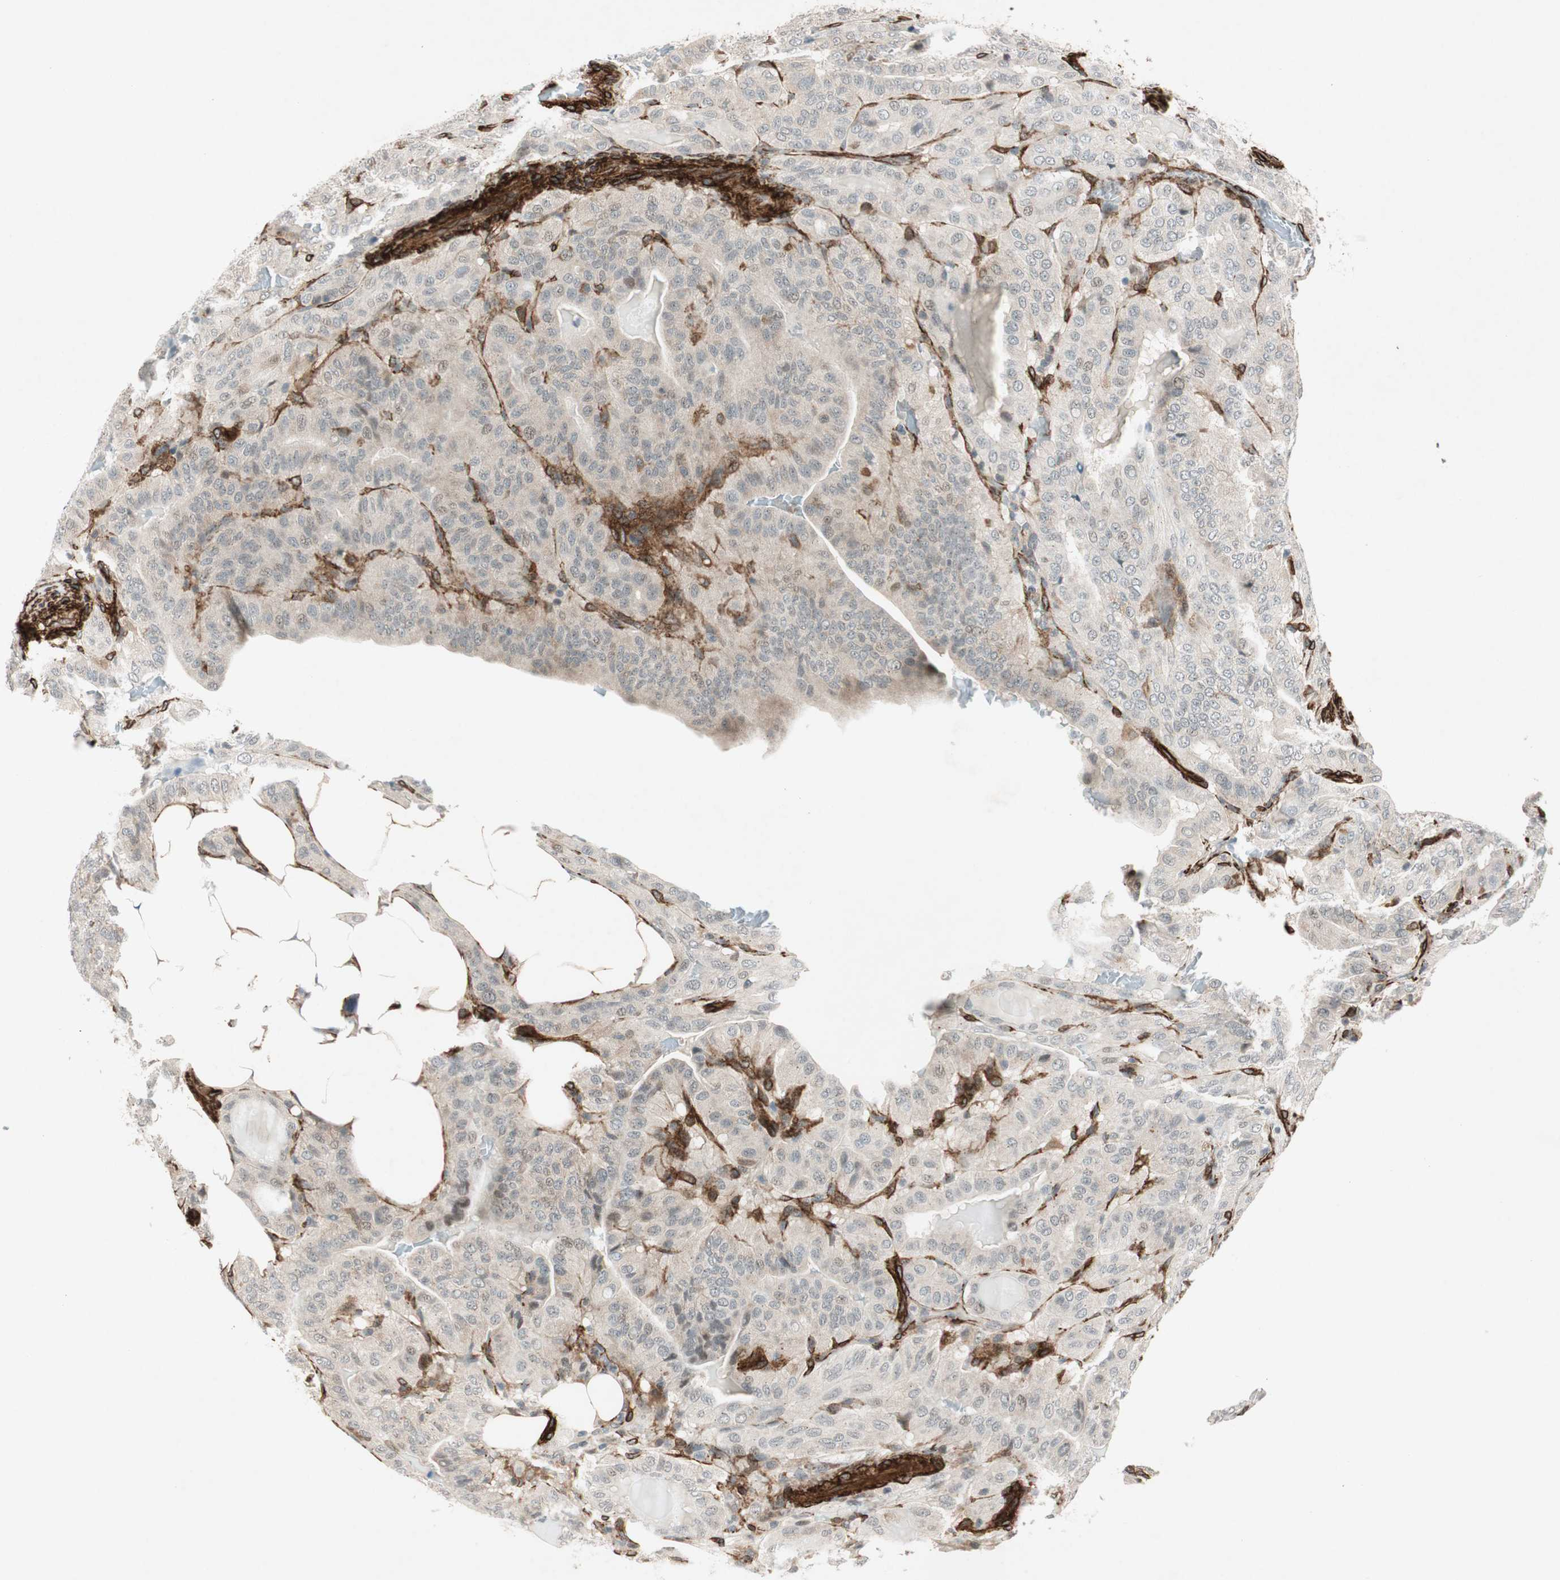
{"staining": {"intensity": "negative", "quantity": "none", "location": "none"}, "tissue": "thyroid cancer", "cell_type": "Tumor cells", "image_type": "cancer", "snomed": [{"axis": "morphology", "description": "Papillary adenocarcinoma, NOS"}, {"axis": "topography", "description": "Thyroid gland"}], "caption": "Thyroid cancer (papillary adenocarcinoma) stained for a protein using immunohistochemistry (IHC) demonstrates no positivity tumor cells.", "gene": "CDK19", "patient": {"sex": "male", "age": 77}}